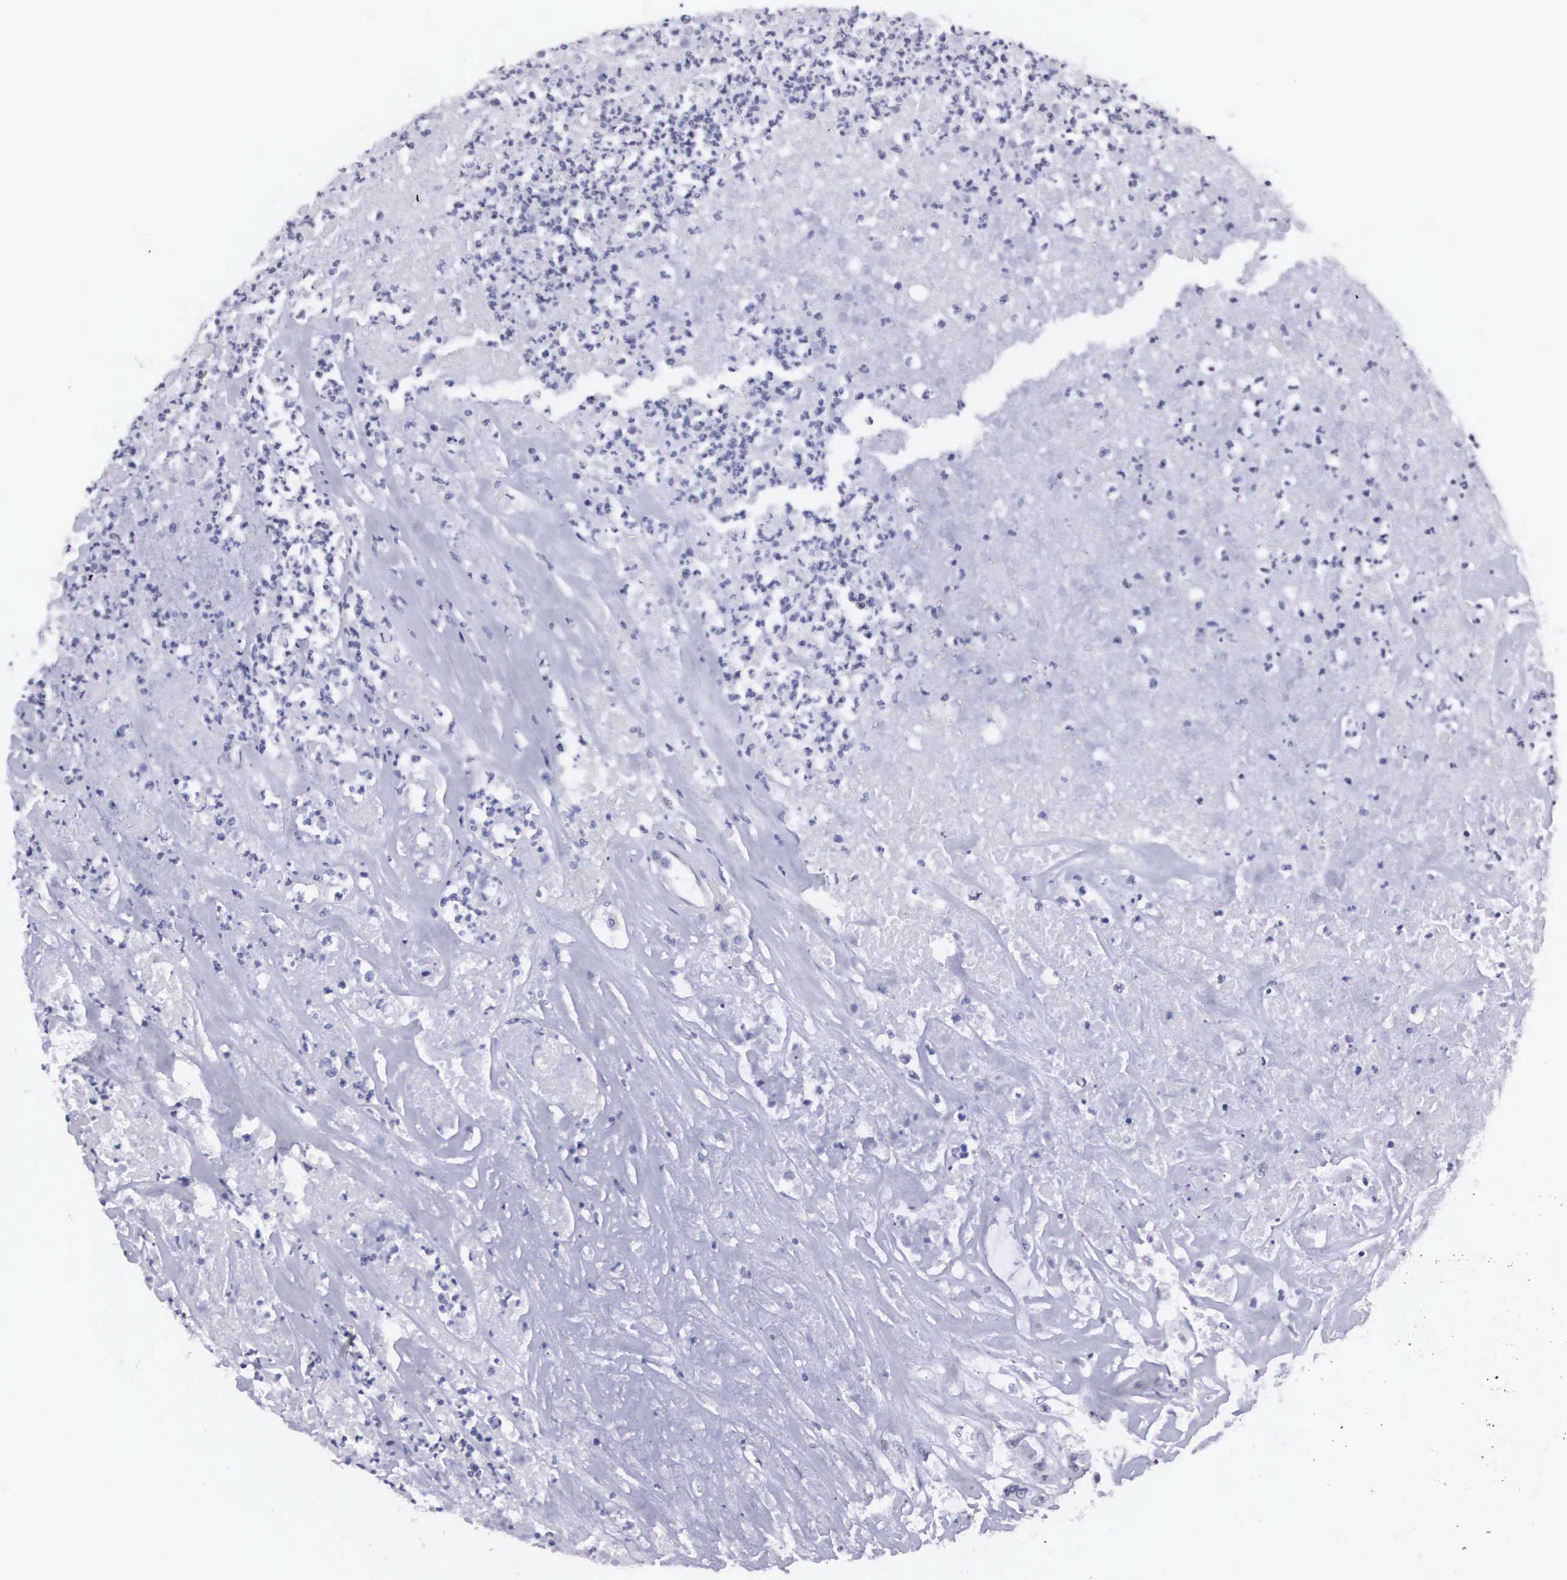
{"staining": {"intensity": "negative", "quantity": "none", "location": "none"}, "tissue": "colorectal cancer", "cell_type": "Tumor cells", "image_type": "cancer", "snomed": [{"axis": "morphology", "description": "Adenocarcinoma, NOS"}, {"axis": "topography", "description": "Colon"}], "caption": "Immunohistochemical staining of human colorectal cancer reveals no significant positivity in tumor cells.", "gene": "C22orf31", "patient": {"sex": "female", "age": 70}}